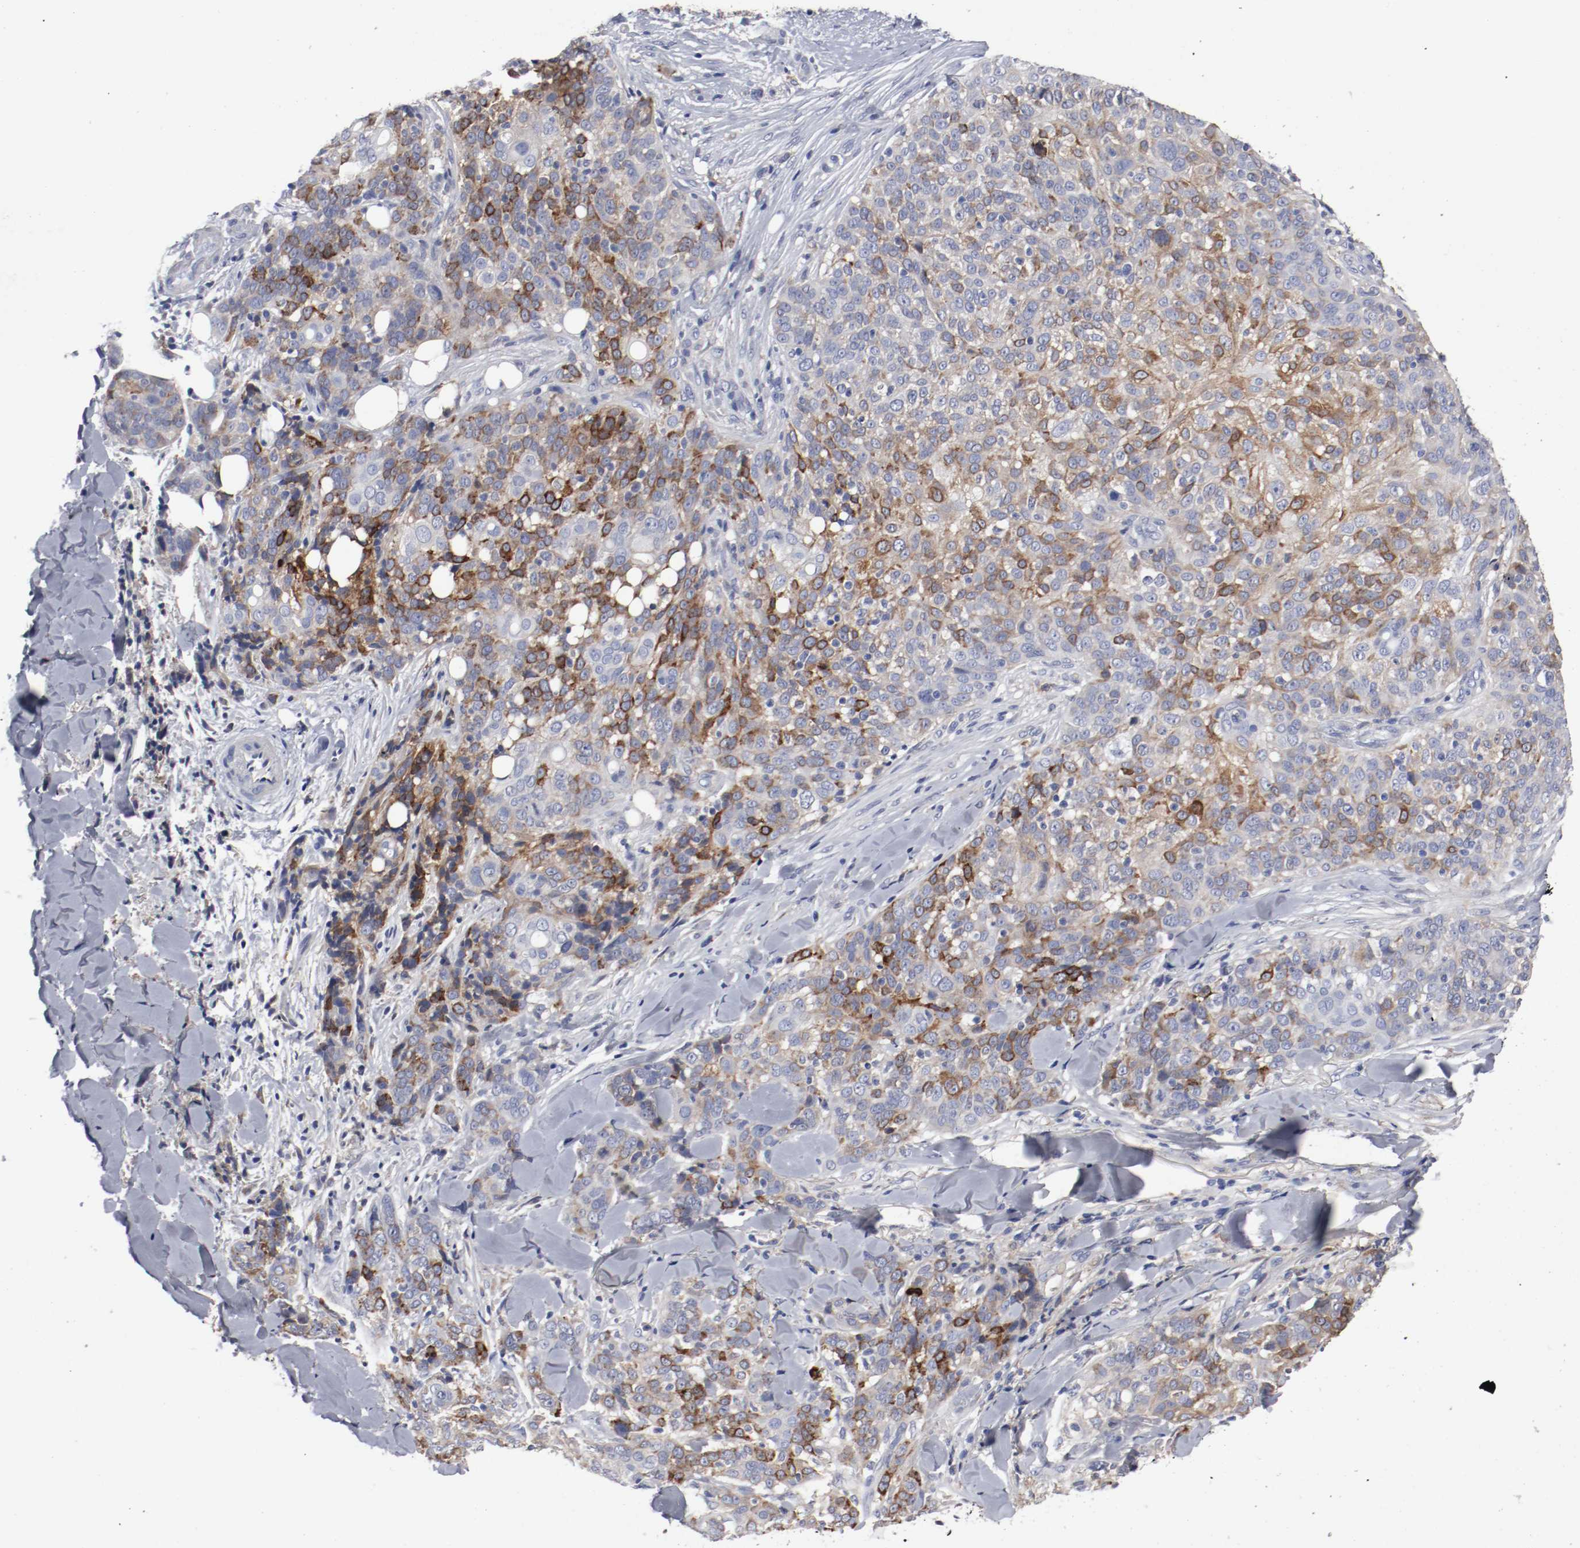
{"staining": {"intensity": "moderate", "quantity": "25%-75%", "location": "cytoplasmic/membranous"}, "tissue": "skin cancer", "cell_type": "Tumor cells", "image_type": "cancer", "snomed": [{"axis": "morphology", "description": "Normal tissue, NOS"}, {"axis": "morphology", "description": "Squamous cell carcinoma, NOS"}, {"axis": "topography", "description": "Skin"}], "caption": "Immunohistochemical staining of human skin squamous cell carcinoma exhibits medium levels of moderate cytoplasmic/membranous staining in about 25%-75% of tumor cells.", "gene": "FGFBP1", "patient": {"sex": "female", "age": 83}}